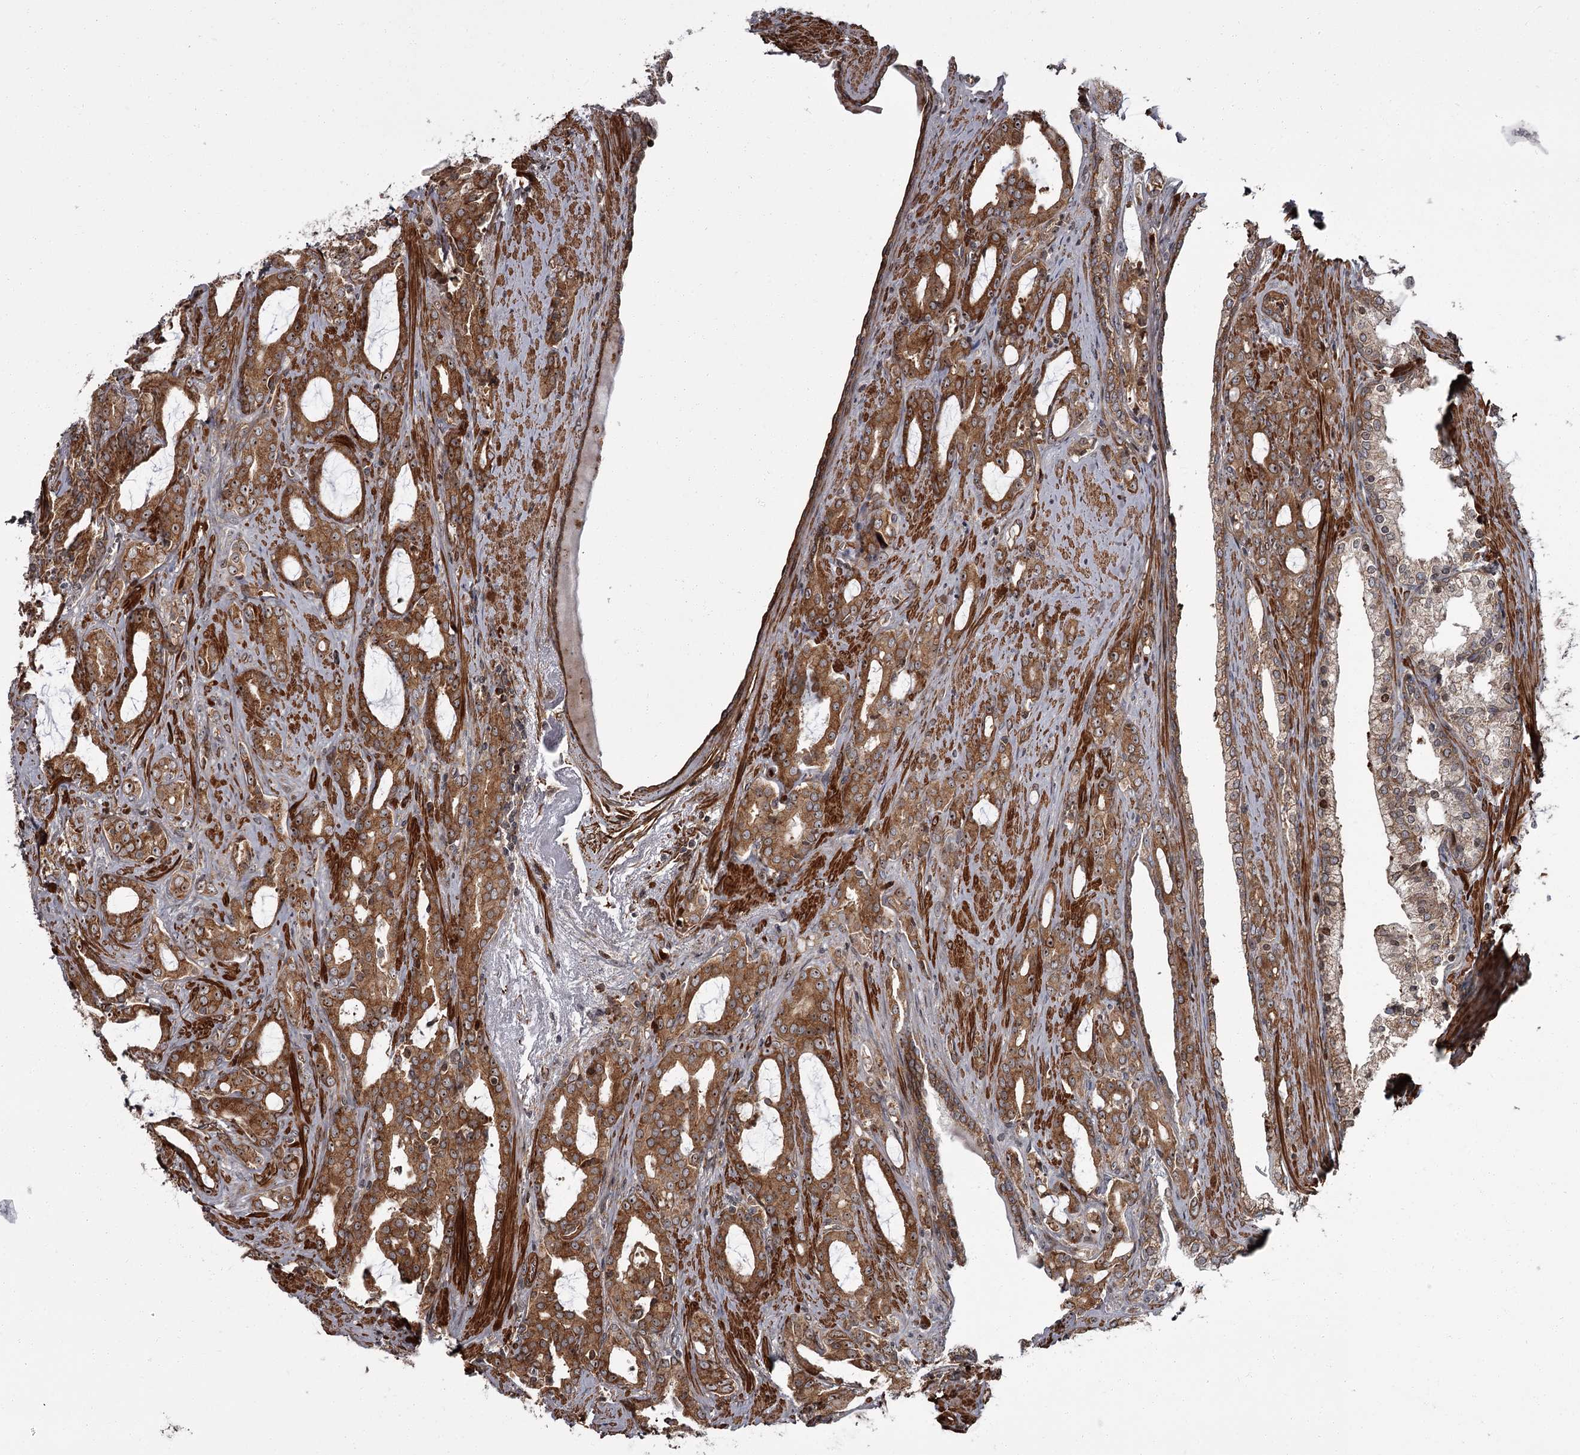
{"staining": {"intensity": "moderate", "quantity": ">75%", "location": "cytoplasmic/membranous,nuclear"}, "tissue": "prostate cancer", "cell_type": "Tumor cells", "image_type": "cancer", "snomed": [{"axis": "morphology", "description": "Adenocarcinoma, High grade"}, {"axis": "topography", "description": "Prostate"}], "caption": "High-magnification brightfield microscopy of prostate high-grade adenocarcinoma stained with DAB (brown) and counterstained with hematoxylin (blue). tumor cells exhibit moderate cytoplasmic/membranous and nuclear expression is identified in approximately>75% of cells.", "gene": "THAP9", "patient": {"sex": "male", "age": 72}}